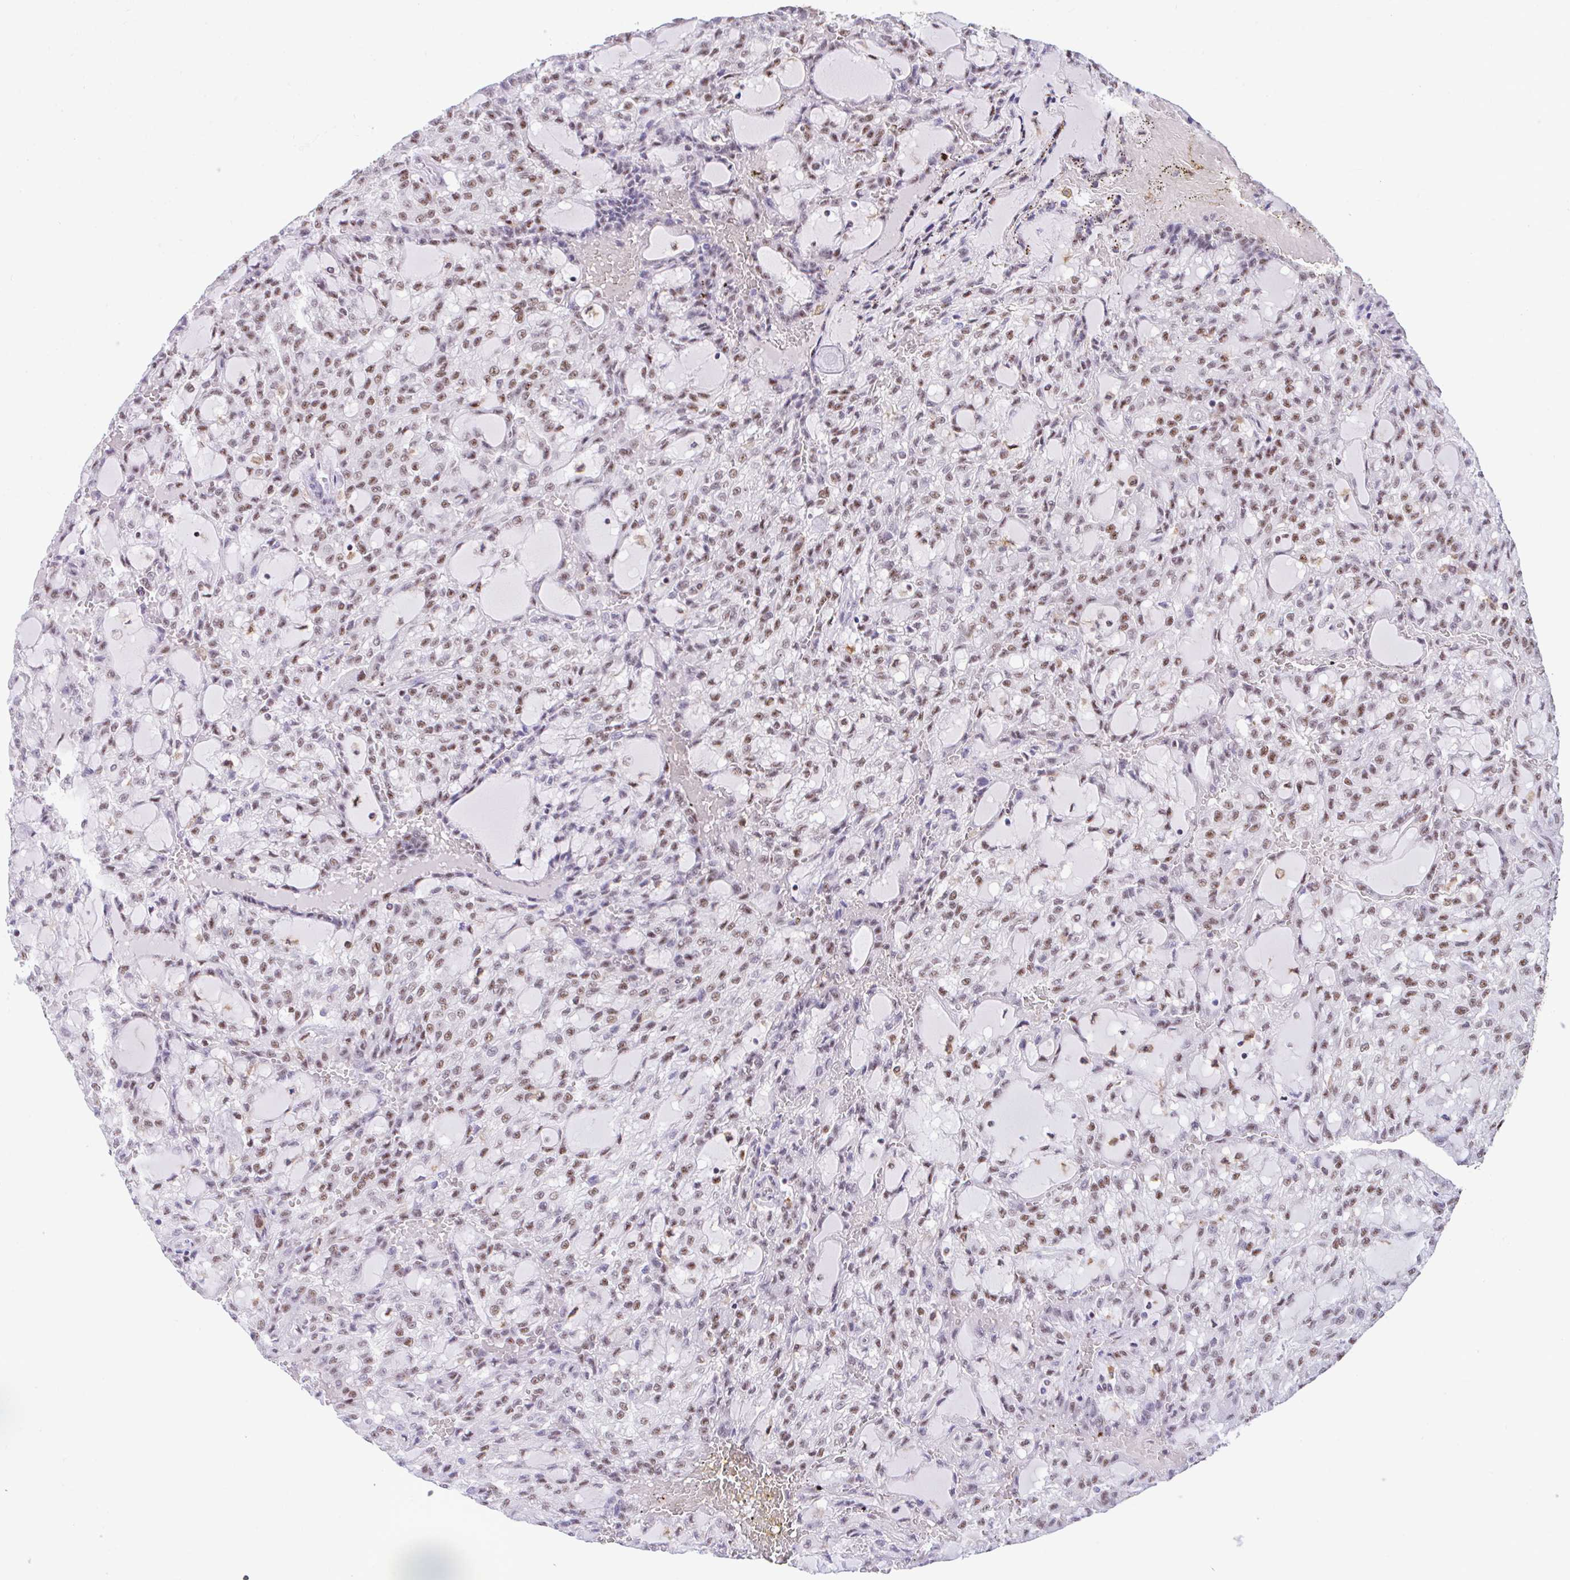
{"staining": {"intensity": "moderate", "quantity": "25%-75%", "location": "nuclear"}, "tissue": "renal cancer", "cell_type": "Tumor cells", "image_type": "cancer", "snomed": [{"axis": "morphology", "description": "Adenocarcinoma, NOS"}, {"axis": "topography", "description": "Kidney"}], "caption": "Adenocarcinoma (renal) stained with DAB (3,3'-diaminobenzidine) IHC shows medium levels of moderate nuclear staining in approximately 25%-75% of tumor cells. (DAB (3,3'-diaminobenzidine) IHC with brightfield microscopy, high magnification).", "gene": "OR6K3", "patient": {"sex": "male", "age": 63}}